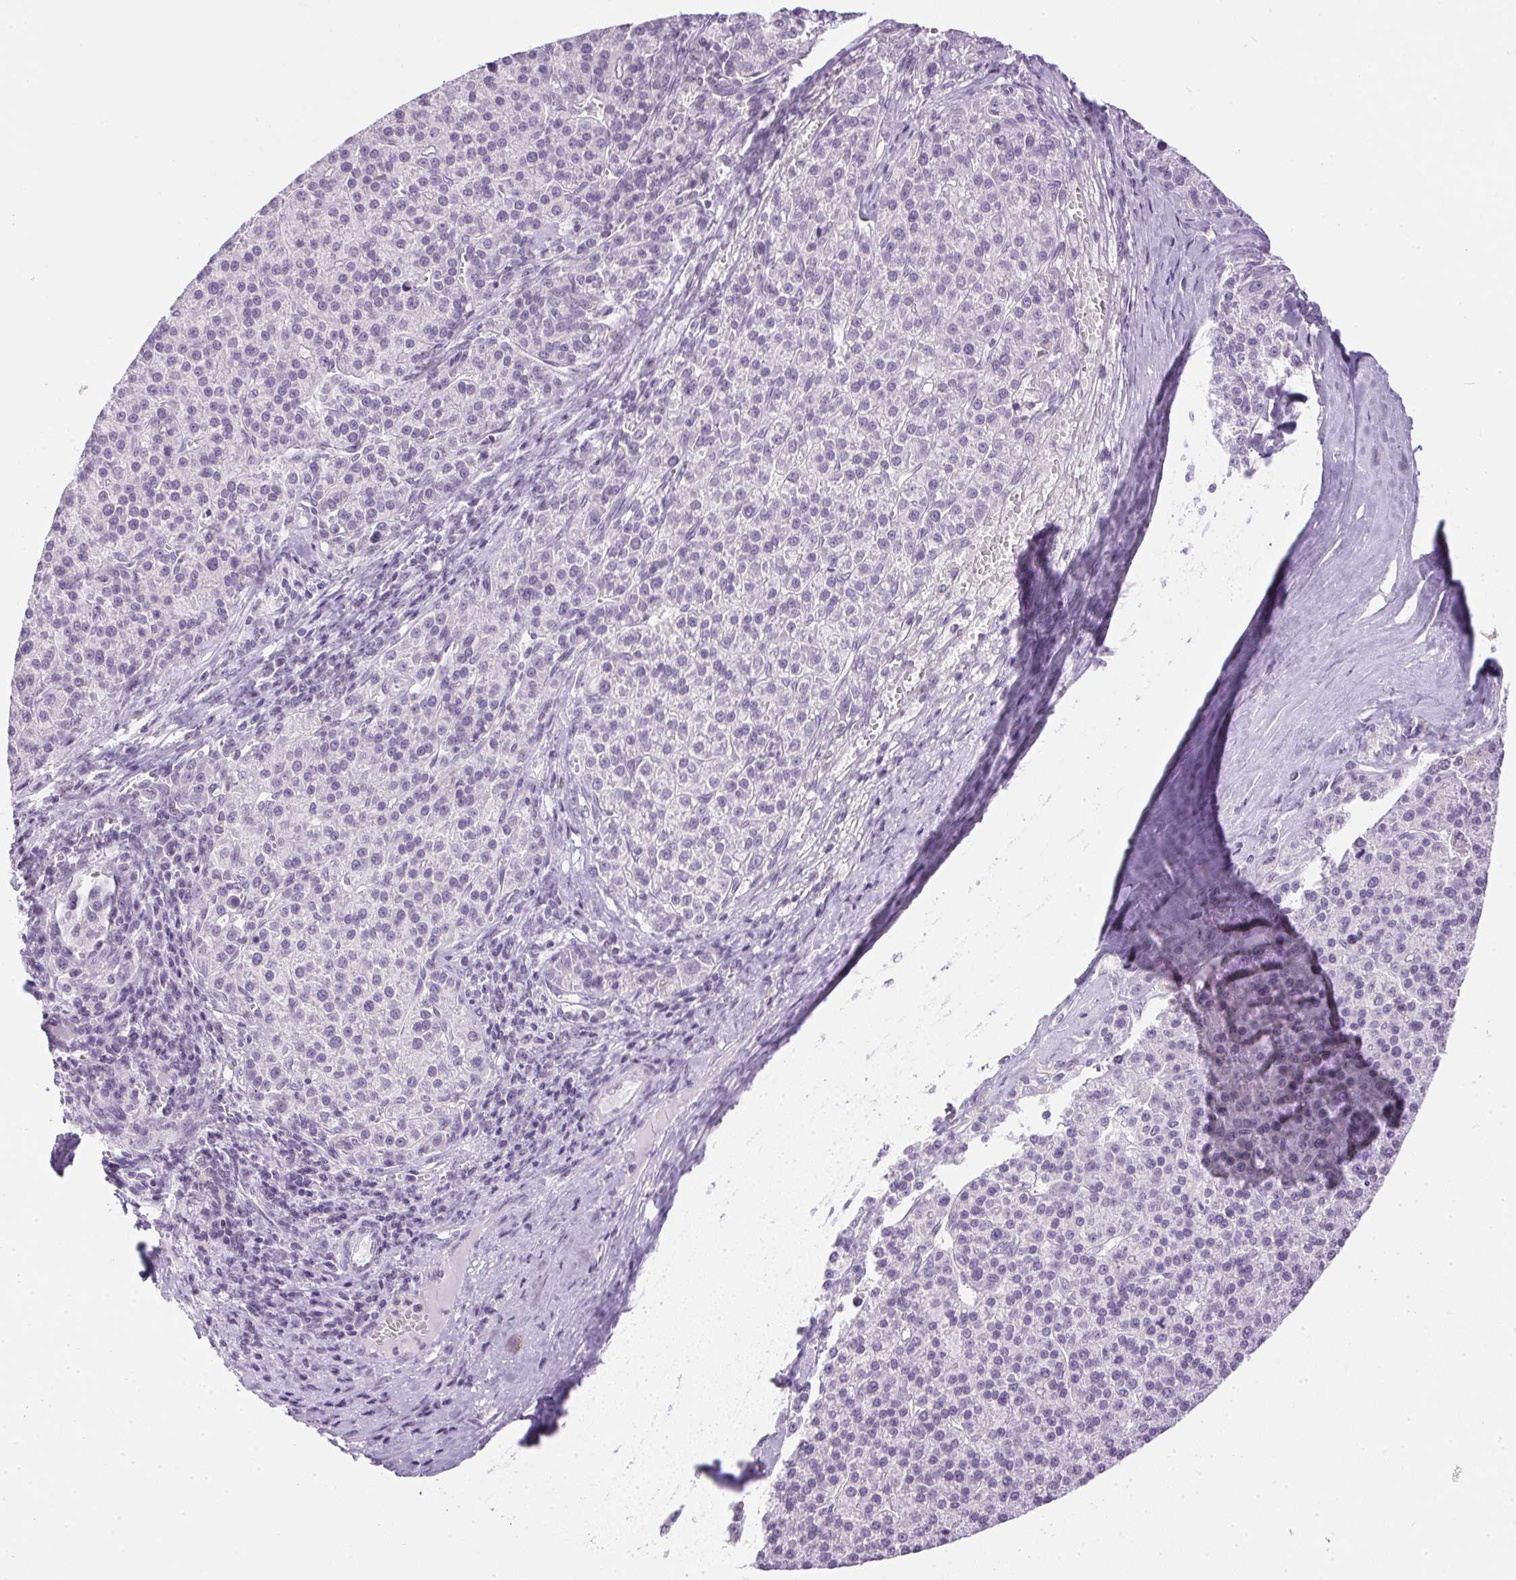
{"staining": {"intensity": "negative", "quantity": "none", "location": "none"}, "tissue": "liver cancer", "cell_type": "Tumor cells", "image_type": "cancer", "snomed": [{"axis": "morphology", "description": "Carcinoma, Hepatocellular, NOS"}, {"axis": "topography", "description": "Liver"}], "caption": "Immunohistochemistry of human liver cancer reveals no expression in tumor cells.", "gene": "PRL", "patient": {"sex": "female", "age": 58}}